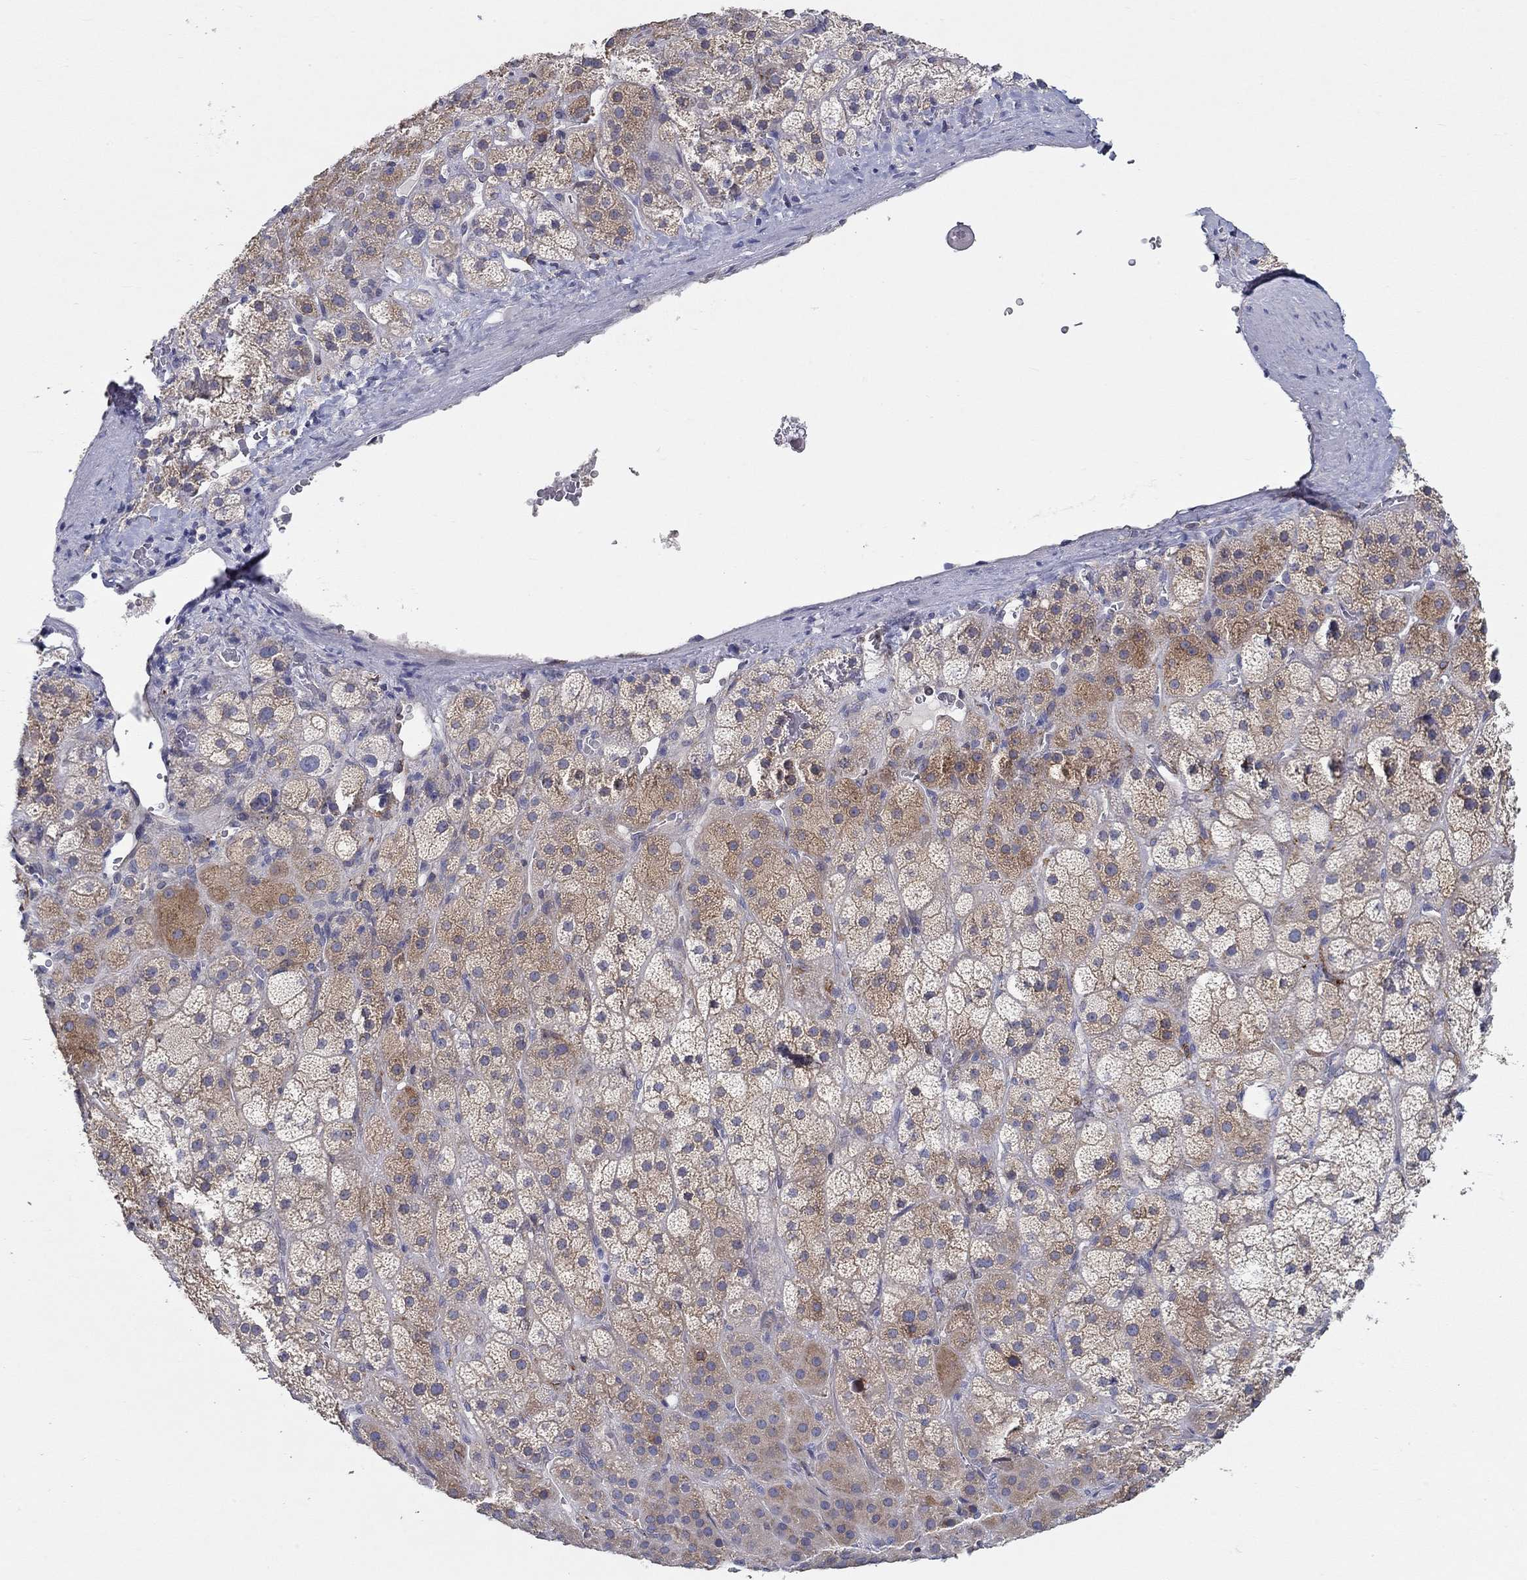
{"staining": {"intensity": "moderate", "quantity": "25%-75%", "location": "cytoplasmic/membranous"}, "tissue": "adrenal gland", "cell_type": "Glandular cells", "image_type": "normal", "snomed": [{"axis": "morphology", "description": "Normal tissue, NOS"}, {"axis": "topography", "description": "Adrenal gland"}], "caption": "The image exhibits immunohistochemical staining of unremarkable adrenal gland. There is moderate cytoplasmic/membranous expression is present in about 25%-75% of glandular cells. (Brightfield microscopy of DAB IHC at high magnification).", "gene": "ERMP1", "patient": {"sex": "male", "age": 57}}